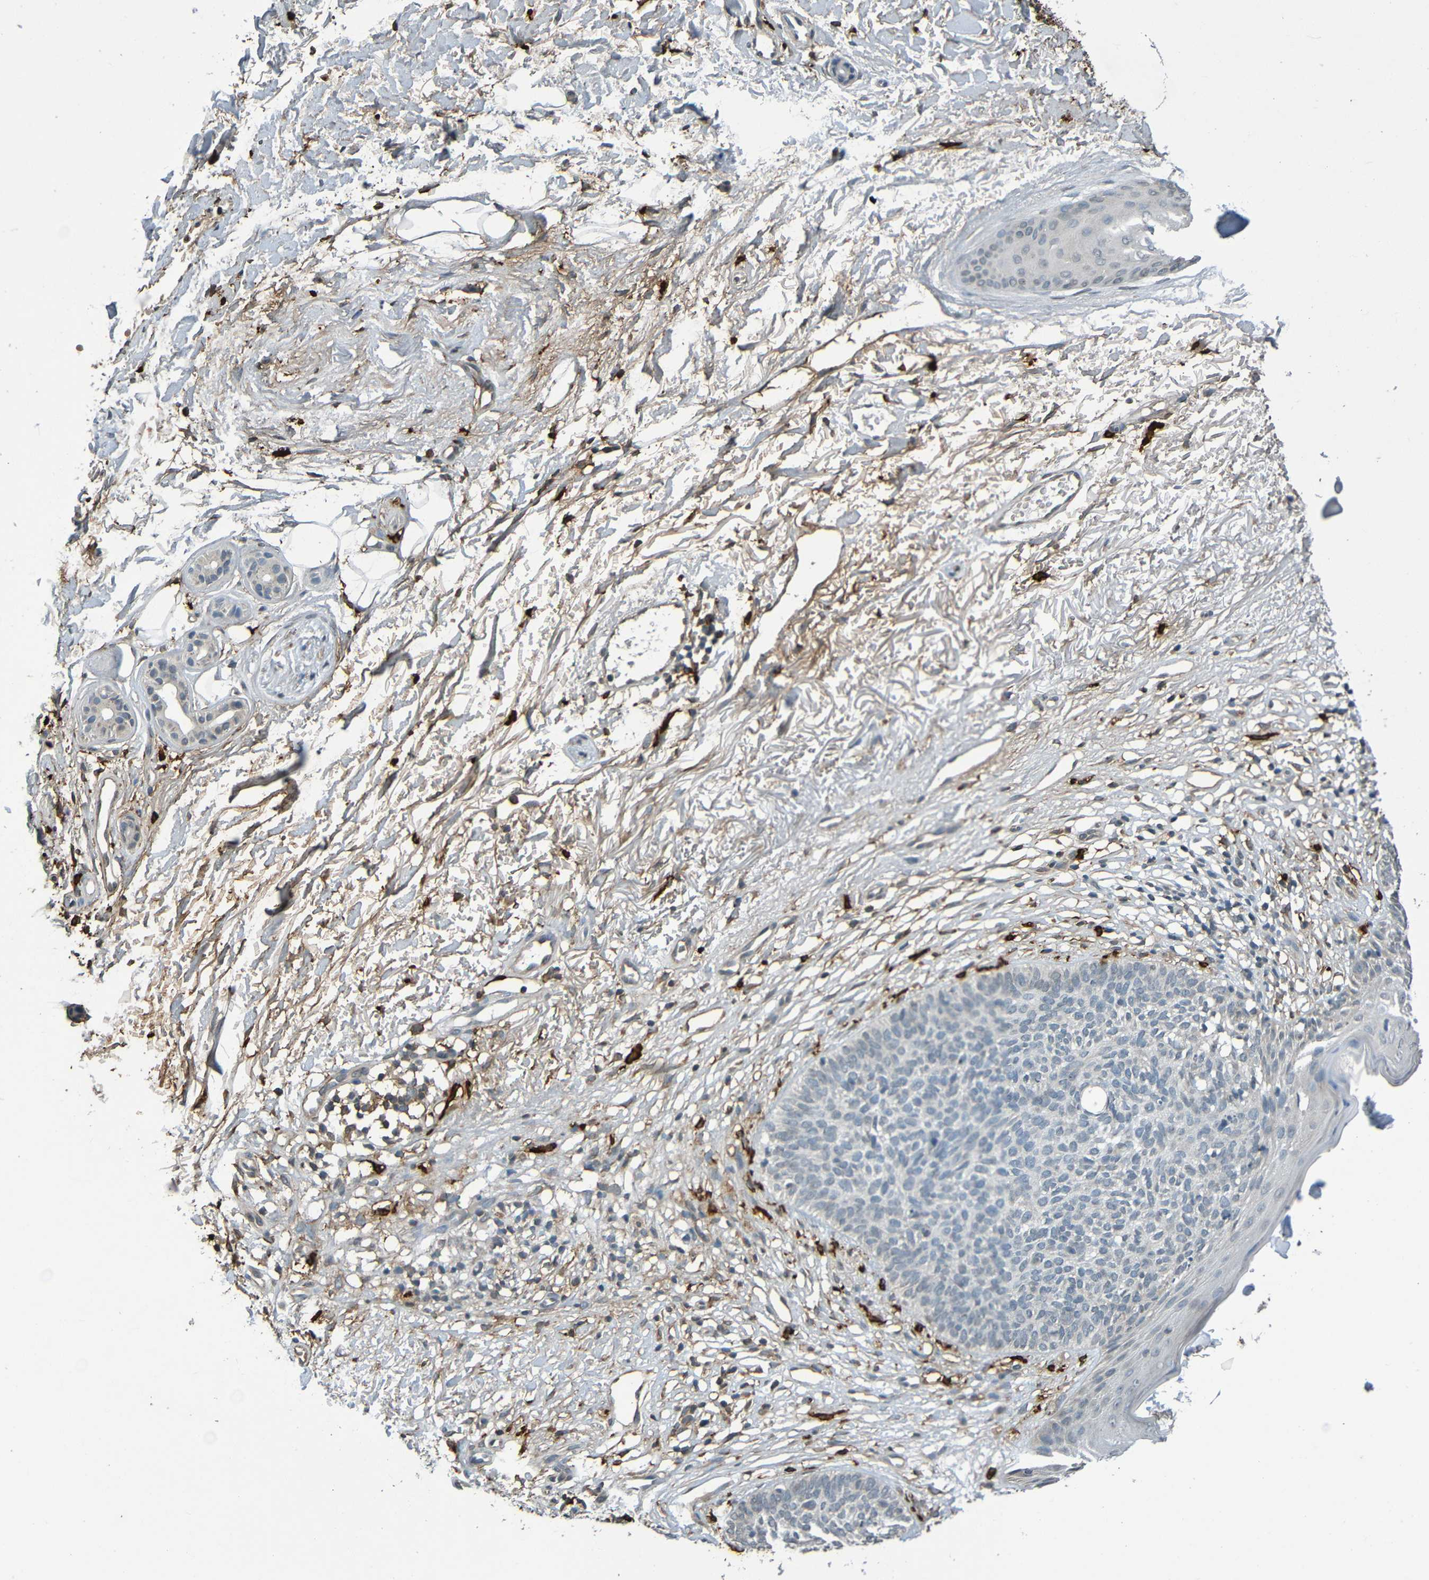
{"staining": {"intensity": "negative", "quantity": "none", "location": "none"}, "tissue": "skin cancer", "cell_type": "Tumor cells", "image_type": "cancer", "snomed": [{"axis": "morphology", "description": "Basal cell carcinoma"}, {"axis": "topography", "description": "Skin"}], "caption": "Tumor cells show no significant protein staining in skin cancer. The staining is performed using DAB brown chromogen with nuclei counter-stained in using hematoxylin.", "gene": "C3AR1", "patient": {"sex": "female", "age": 70}}